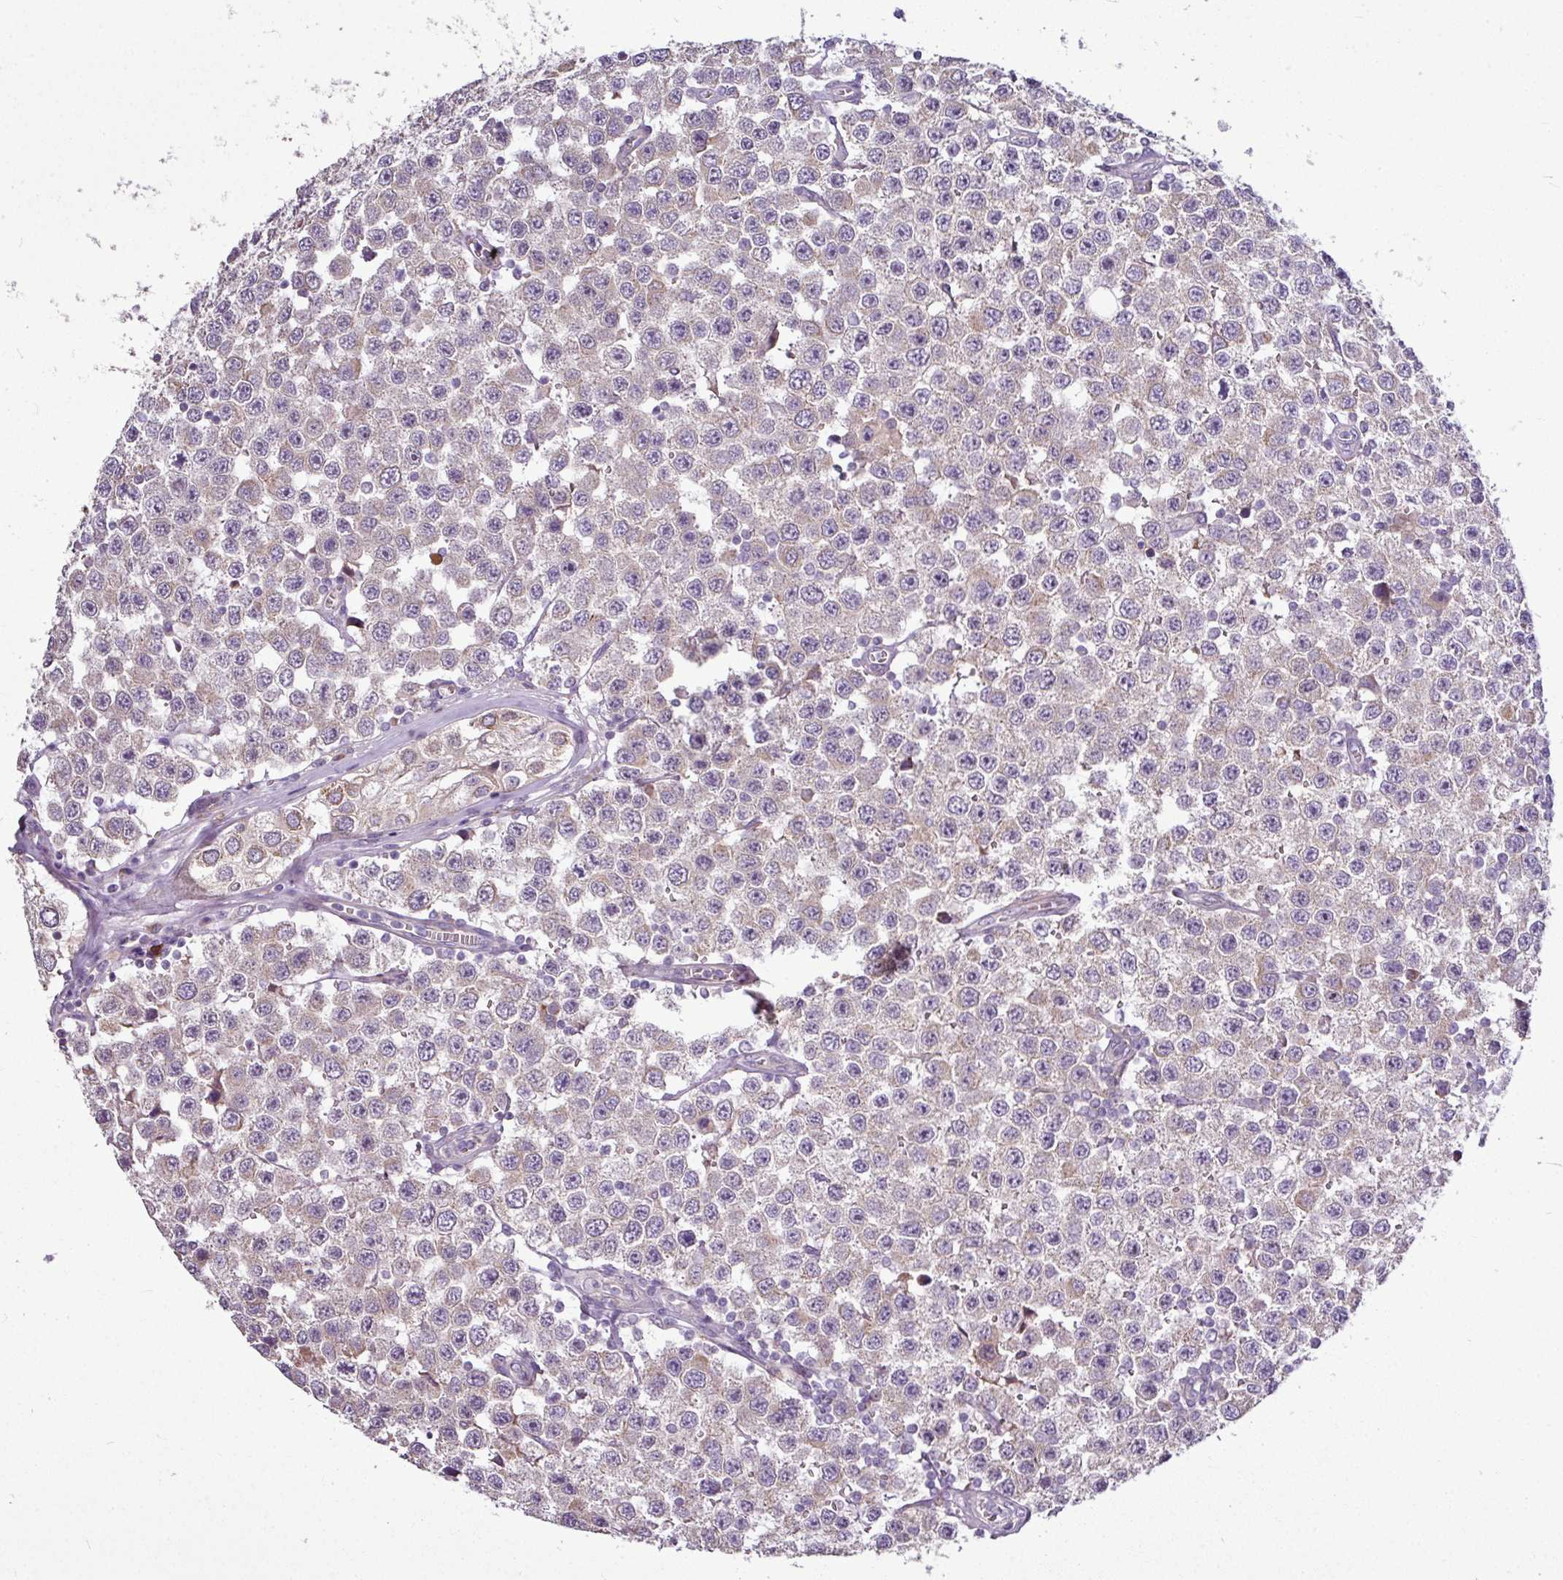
{"staining": {"intensity": "weak", "quantity": "<25%", "location": "cytoplasmic/membranous"}, "tissue": "testis cancer", "cell_type": "Tumor cells", "image_type": "cancer", "snomed": [{"axis": "morphology", "description": "Seminoma, NOS"}, {"axis": "topography", "description": "Testis"}], "caption": "Micrograph shows no protein expression in tumor cells of seminoma (testis) tissue.", "gene": "GAN", "patient": {"sex": "male", "age": 34}}